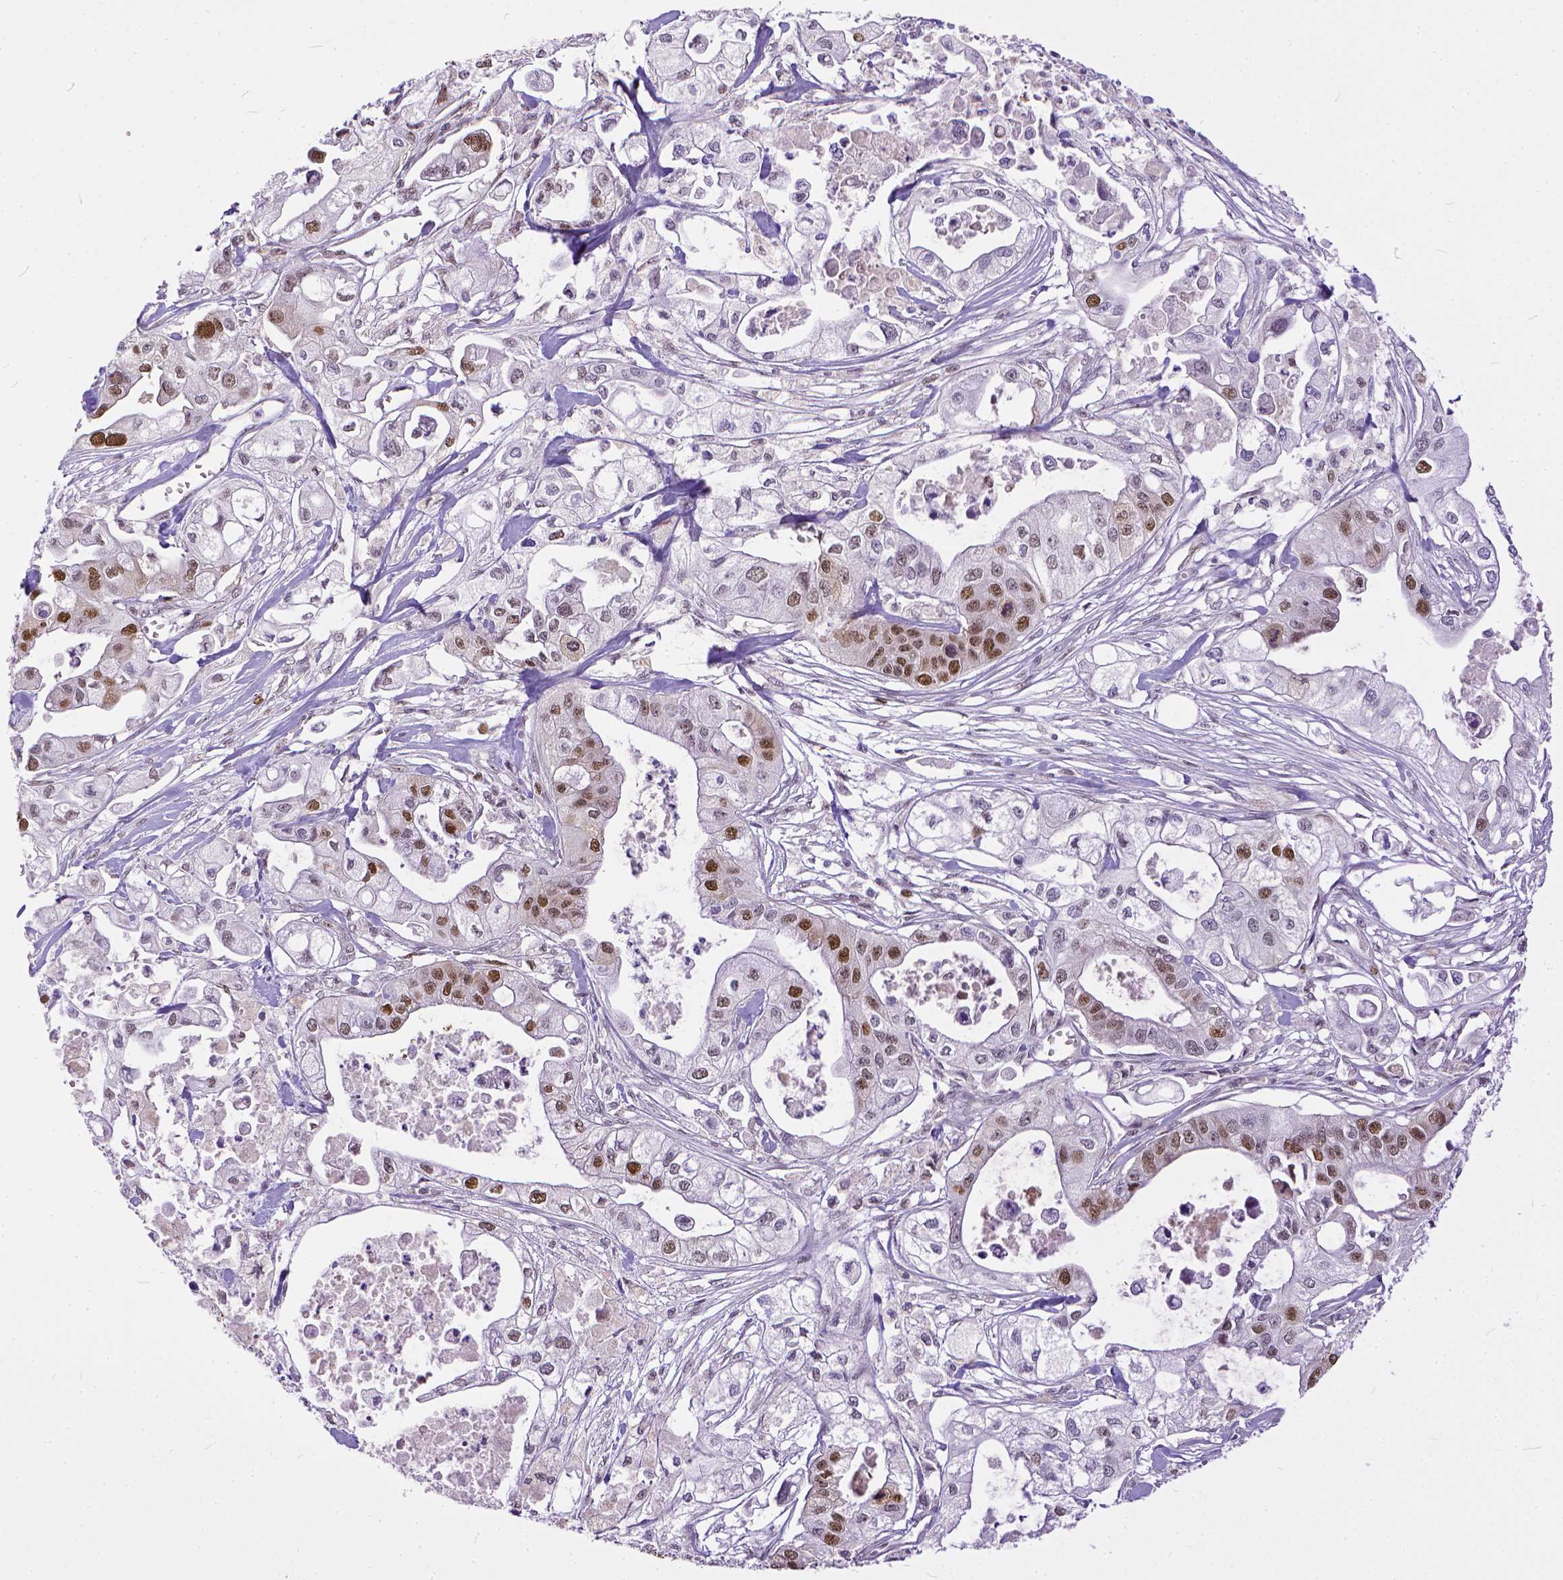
{"staining": {"intensity": "moderate", "quantity": "25%-75%", "location": "nuclear"}, "tissue": "pancreatic cancer", "cell_type": "Tumor cells", "image_type": "cancer", "snomed": [{"axis": "morphology", "description": "Adenocarcinoma, NOS"}, {"axis": "topography", "description": "Pancreas"}], "caption": "Brown immunohistochemical staining in pancreatic cancer shows moderate nuclear positivity in about 25%-75% of tumor cells.", "gene": "ERCC1", "patient": {"sex": "male", "age": 70}}